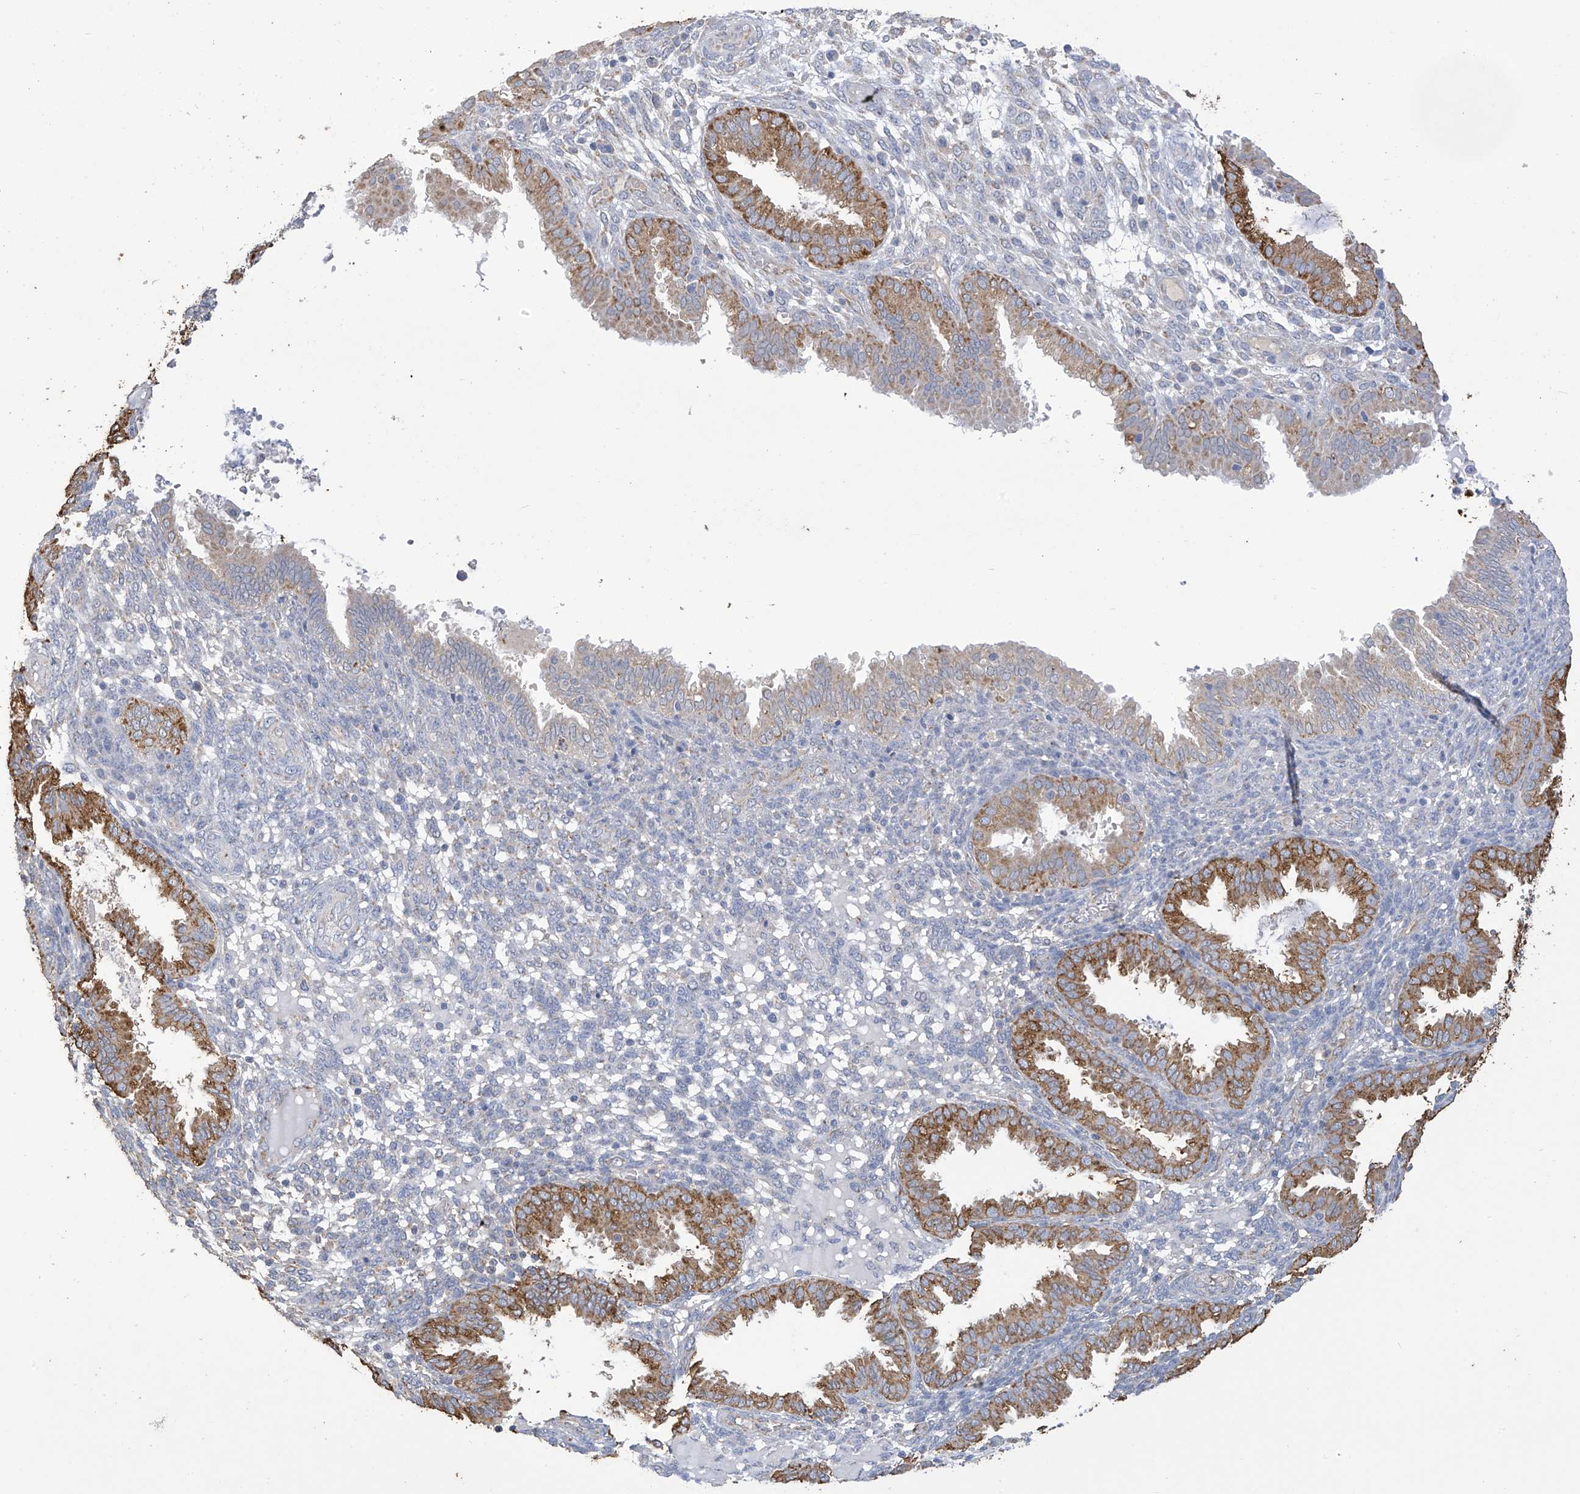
{"staining": {"intensity": "negative", "quantity": "none", "location": "none"}, "tissue": "endometrium", "cell_type": "Cells in endometrial stroma", "image_type": "normal", "snomed": [{"axis": "morphology", "description": "Normal tissue, NOS"}, {"axis": "topography", "description": "Endometrium"}], "caption": "Cells in endometrial stroma are negative for brown protein staining in normal endometrium. (Brightfield microscopy of DAB (3,3'-diaminobenzidine) immunohistochemistry at high magnification).", "gene": "OGT", "patient": {"sex": "female", "age": 33}}